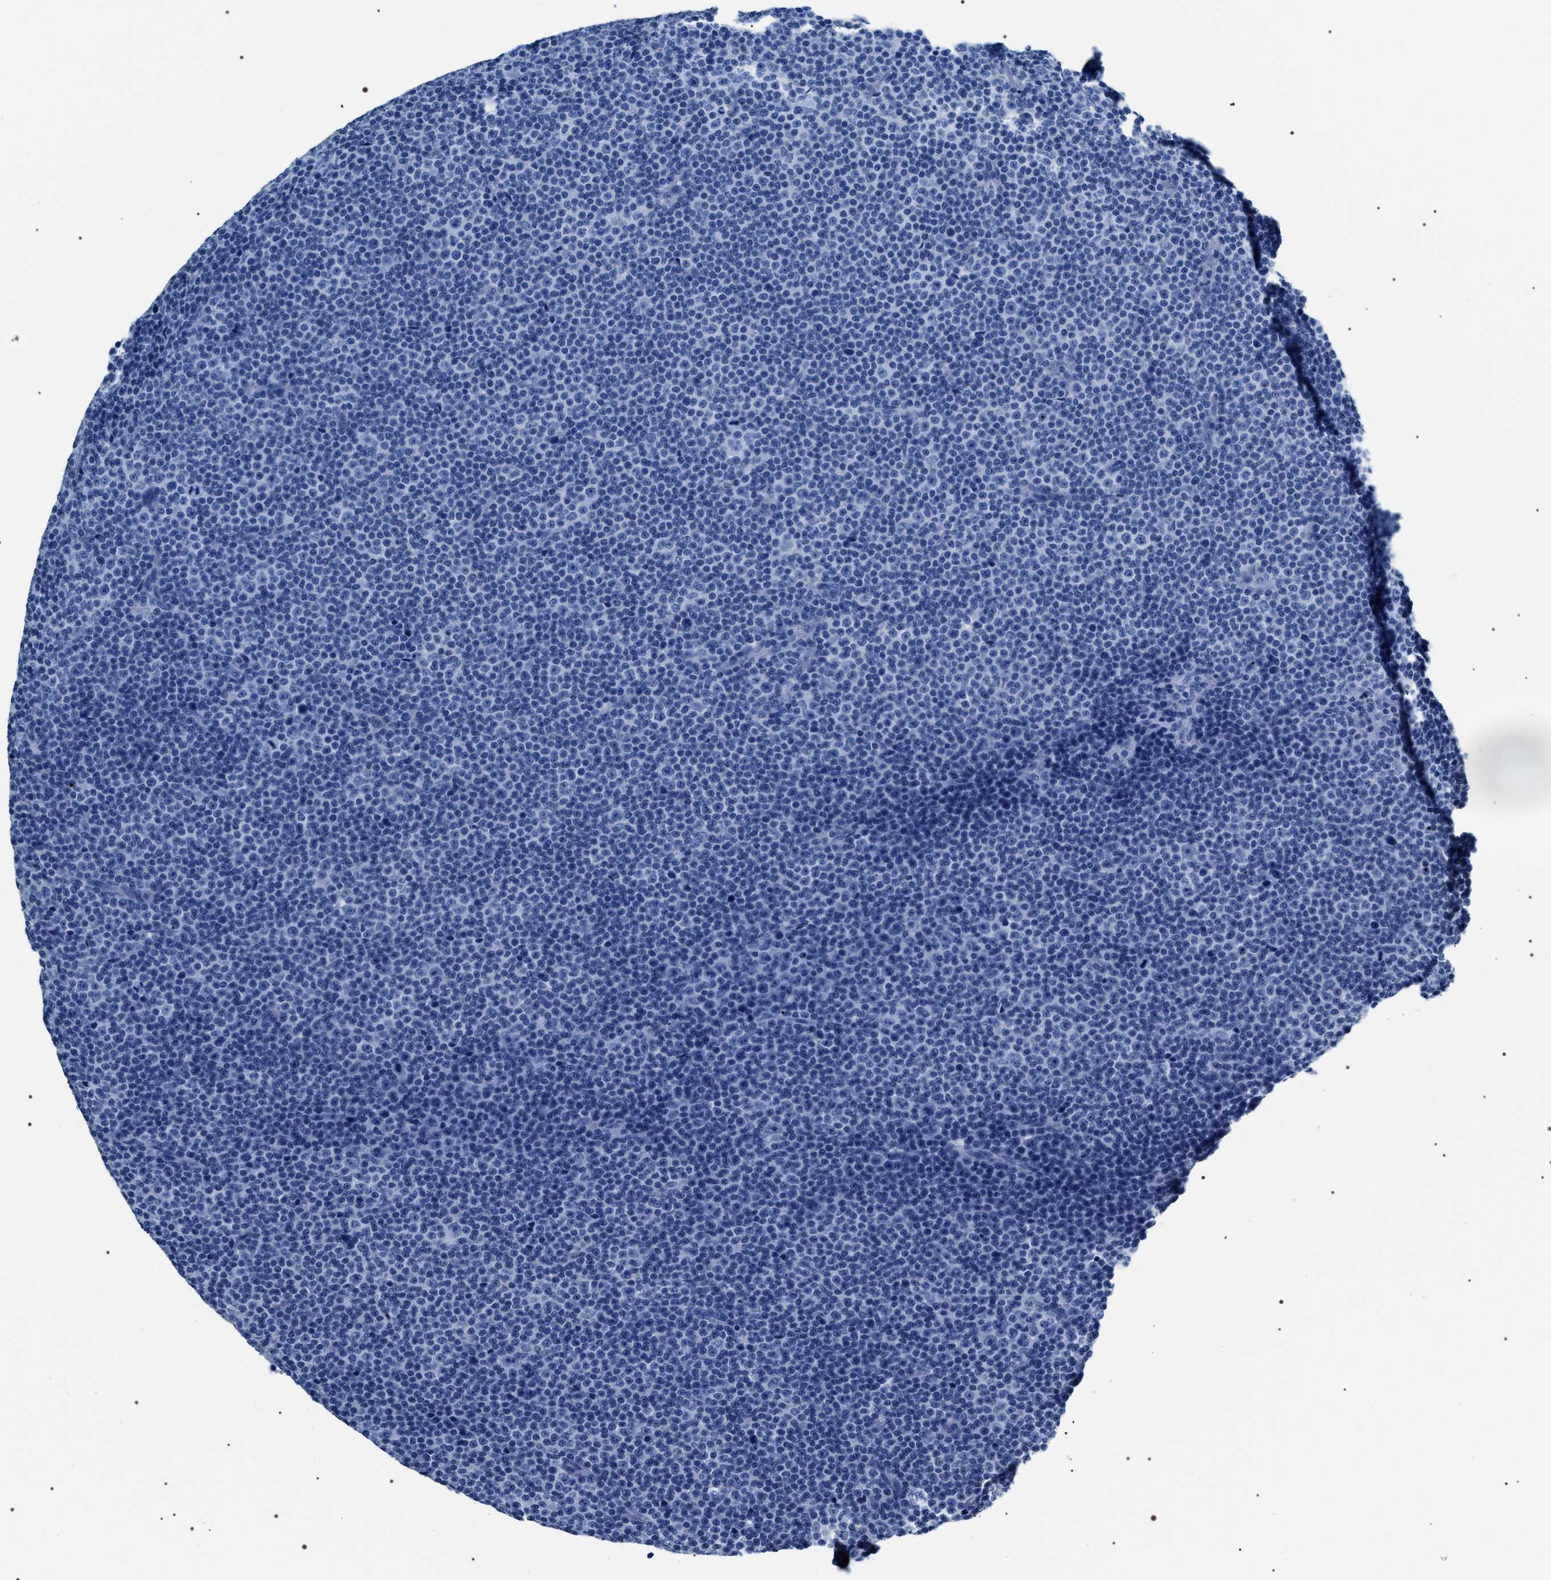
{"staining": {"intensity": "negative", "quantity": "none", "location": "none"}, "tissue": "lymphoma", "cell_type": "Tumor cells", "image_type": "cancer", "snomed": [{"axis": "morphology", "description": "Malignant lymphoma, non-Hodgkin's type, Low grade"}, {"axis": "topography", "description": "Lymph node"}], "caption": "Histopathology image shows no significant protein positivity in tumor cells of lymphoma.", "gene": "ADH4", "patient": {"sex": "female", "age": 67}}